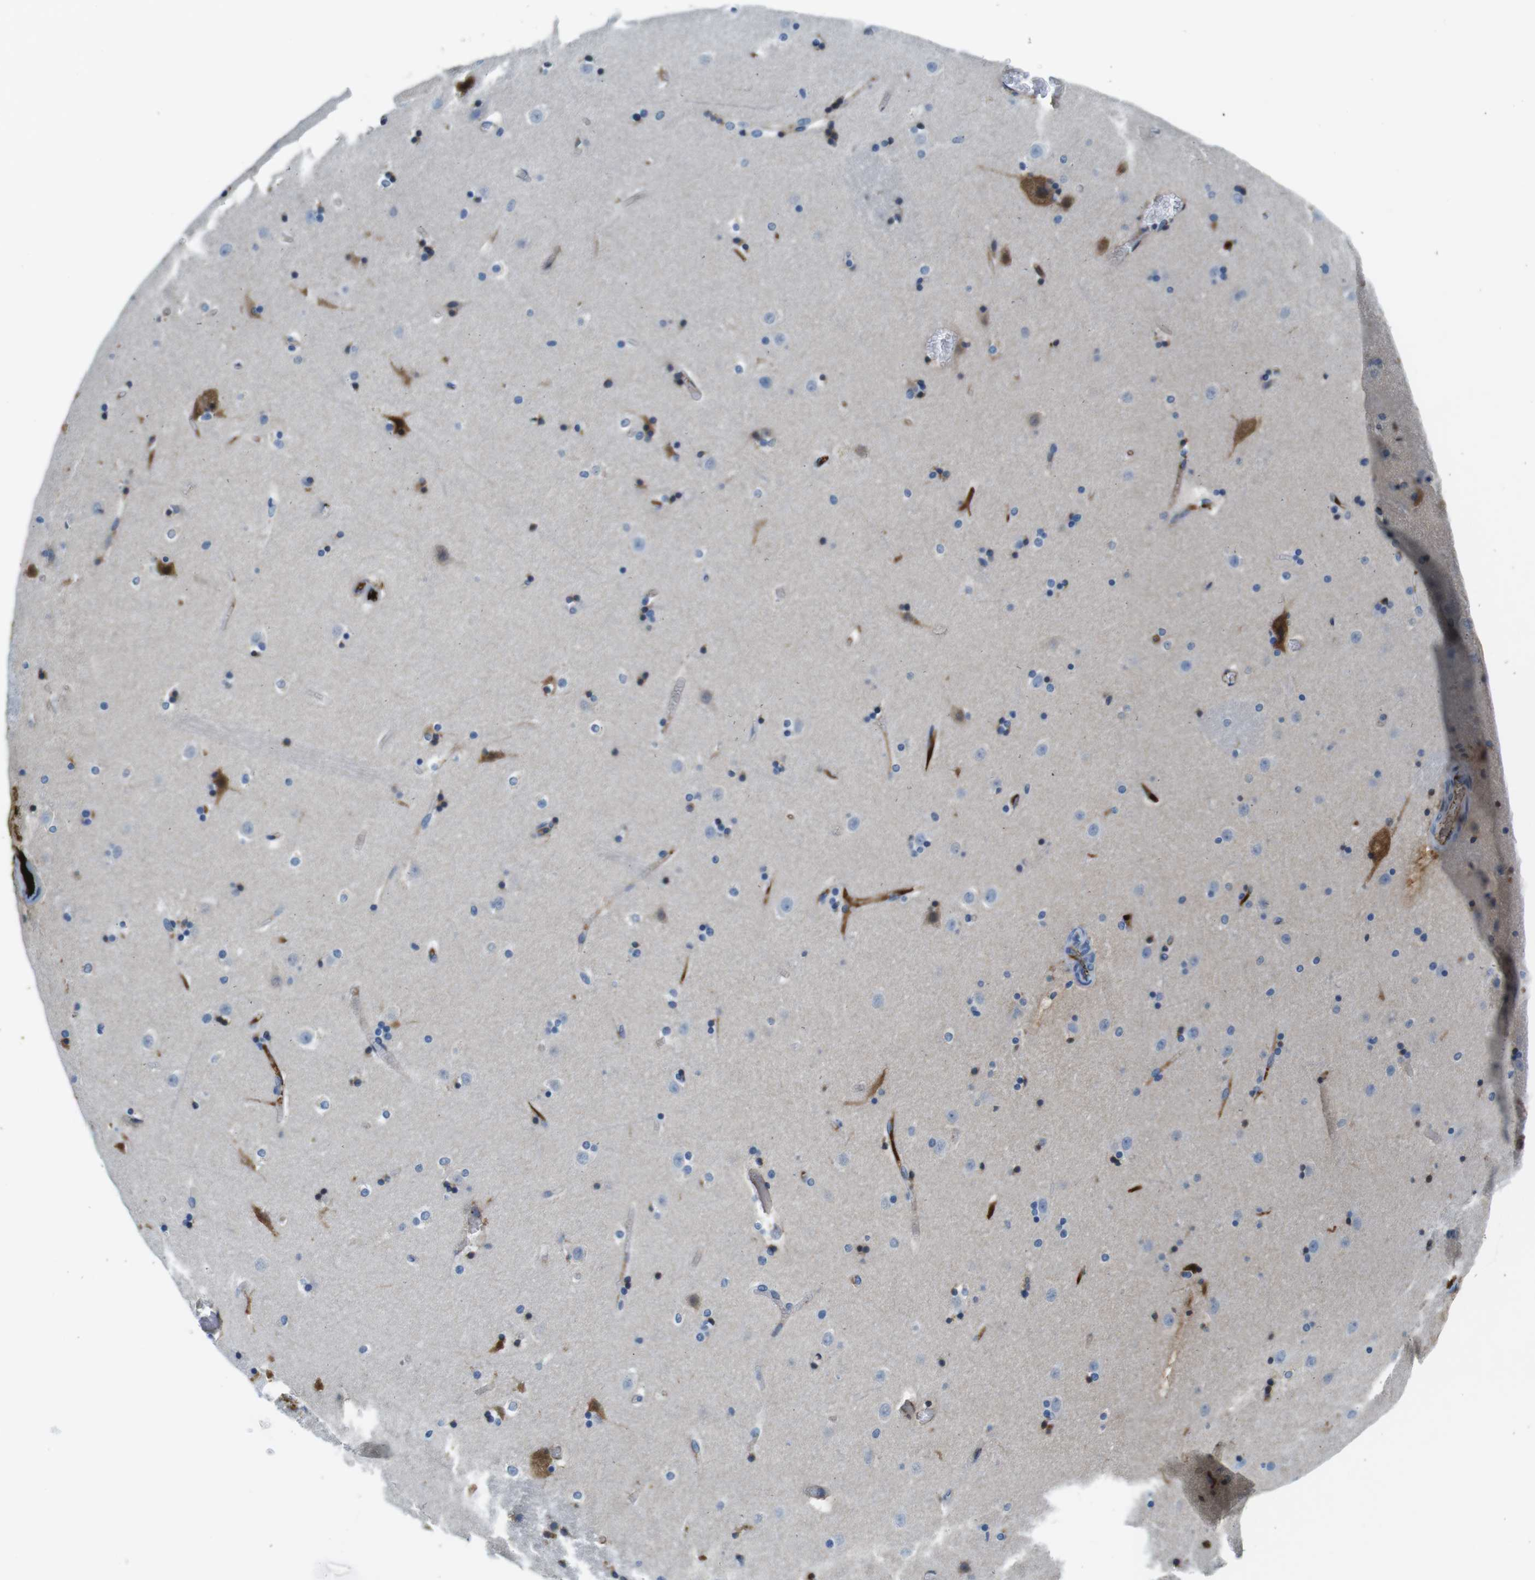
{"staining": {"intensity": "weak", "quantity": "<25%", "location": "cytoplasmic/membranous"}, "tissue": "caudate", "cell_type": "Glial cells", "image_type": "normal", "snomed": [{"axis": "morphology", "description": "Normal tissue, NOS"}, {"axis": "topography", "description": "Lateral ventricle wall"}], "caption": "There is no significant expression in glial cells of caudate. Brightfield microscopy of IHC stained with DAB (3,3'-diaminobenzidine) (brown) and hematoxylin (blue), captured at high magnification.", "gene": "IGHD", "patient": {"sex": "male", "age": 45}}